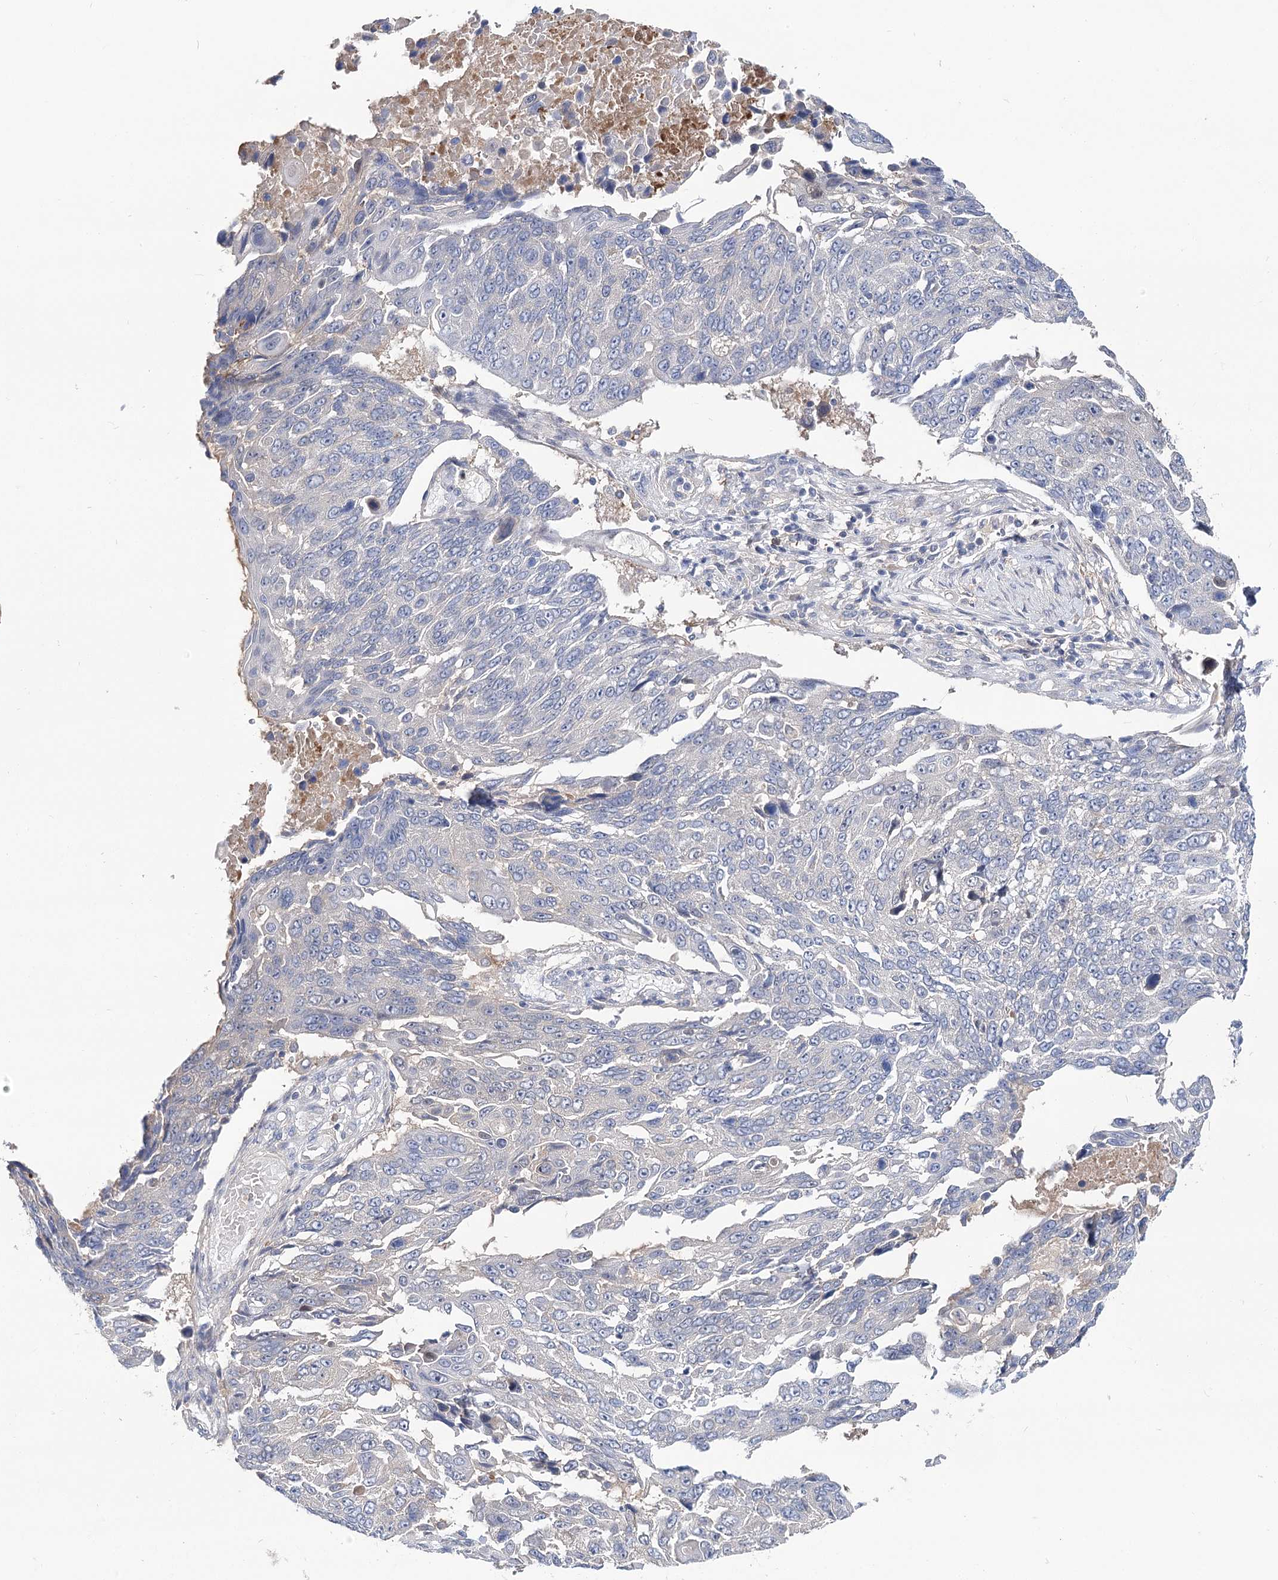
{"staining": {"intensity": "negative", "quantity": "none", "location": "none"}, "tissue": "lung cancer", "cell_type": "Tumor cells", "image_type": "cancer", "snomed": [{"axis": "morphology", "description": "Squamous cell carcinoma, NOS"}, {"axis": "topography", "description": "Lung"}], "caption": "IHC micrograph of human squamous cell carcinoma (lung) stained for a protein (brown), which exhibits no expression in tumor cells.", "gene": "UGP2", "patient": {"sex": "male", "age": 66}}